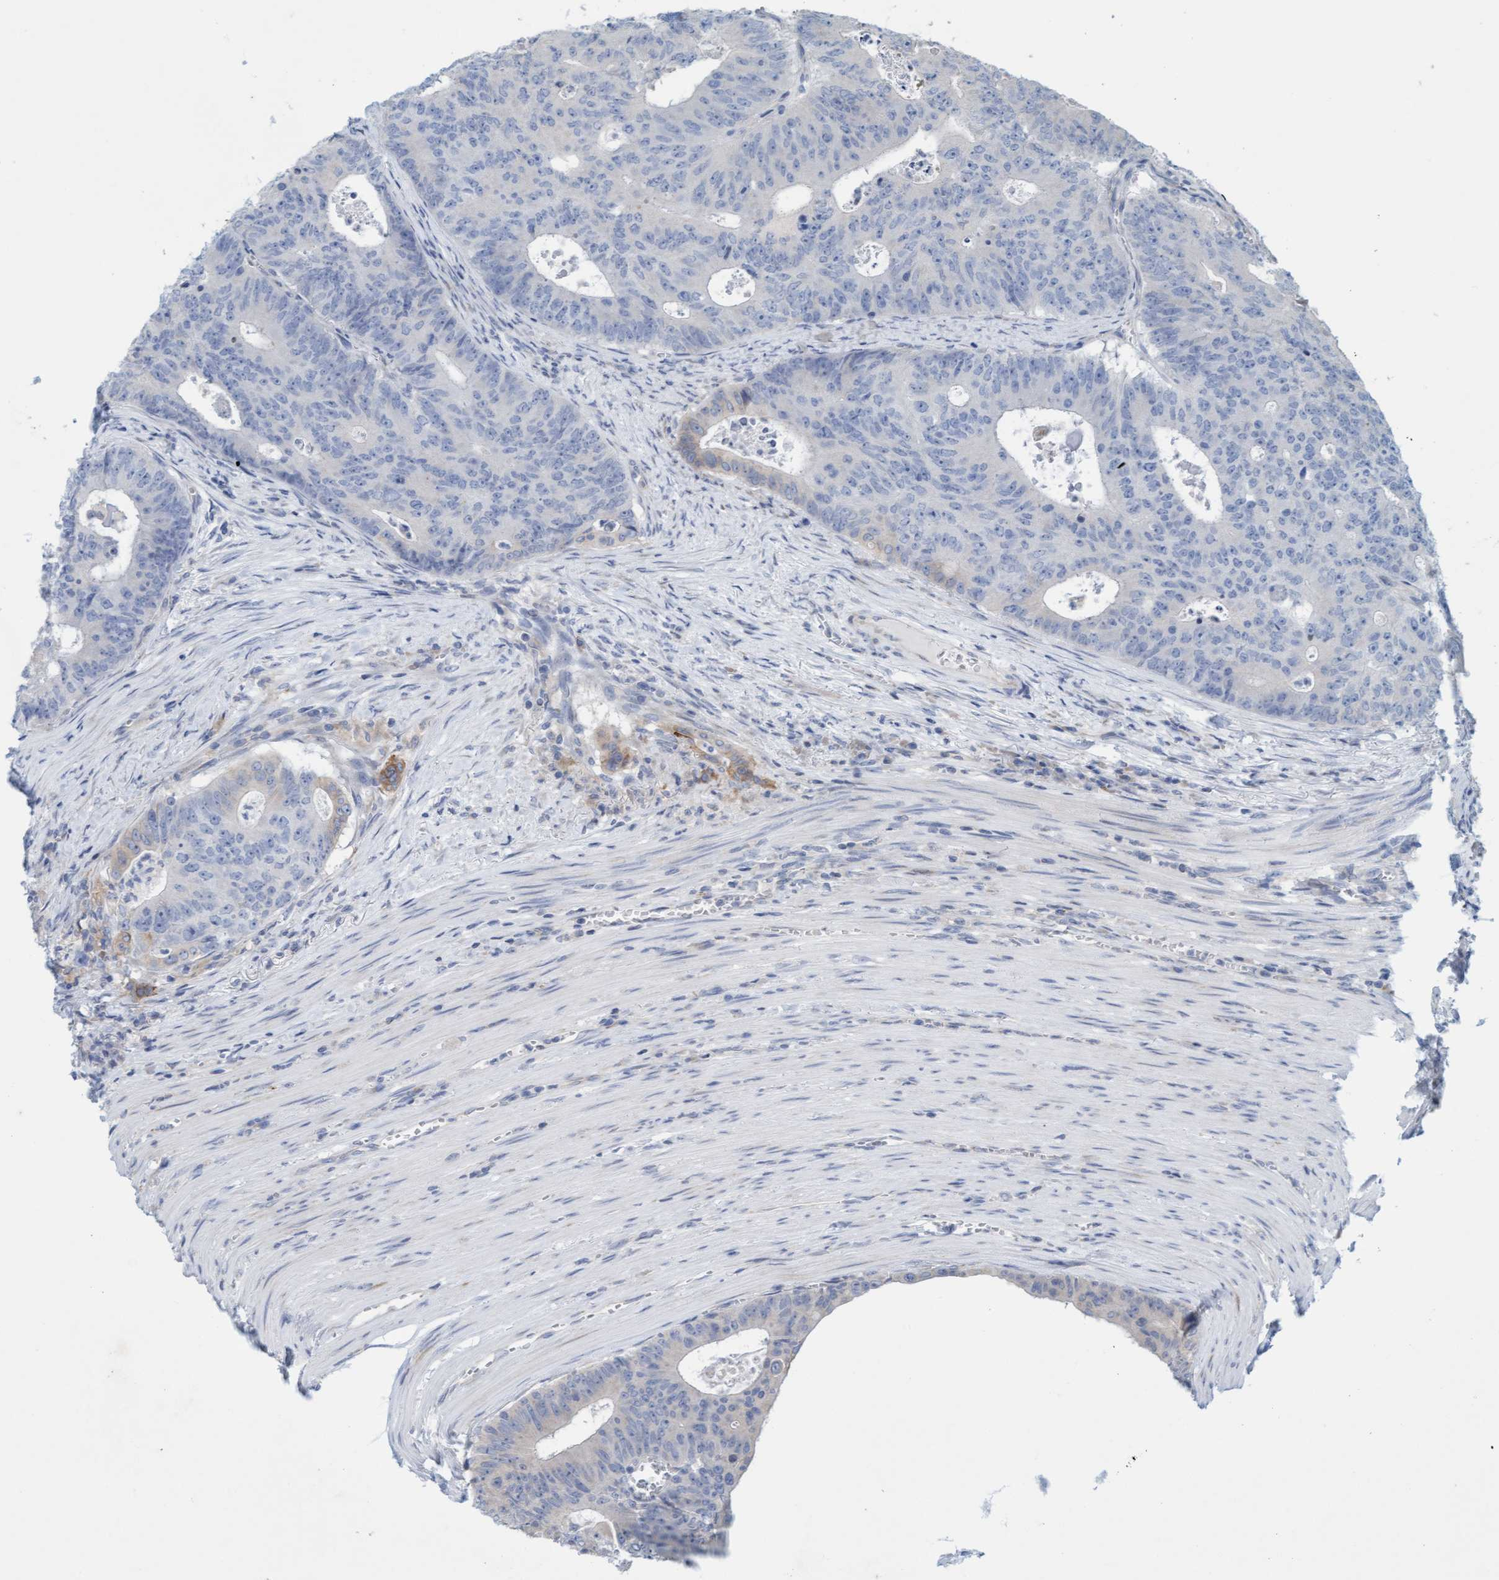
{"staining": {"intensity": "weak", "quantity": "<25%", "location": "cytoplasmic/membranous"}, "tissue": "colorectal cancer", "cell_type": "Tumor cells", "image_type": "cancer", "snomed": [{"axis": "morphology", "description": "Adenocarcinoma, NOS"}, {"axis": "topography", "description": "Colon"}], "caption": "Tumor cells are negative for brown protein staining in colorectal adenocarcinoma. (Stains: DAB (3,3'-diaminobenzidine) IHC with hematoxylin counter stain, Microscopy: brightfield microscopy at high magnification).", "gene": "SLC28A3", "patient": {"sex": "male", "age": 87}}